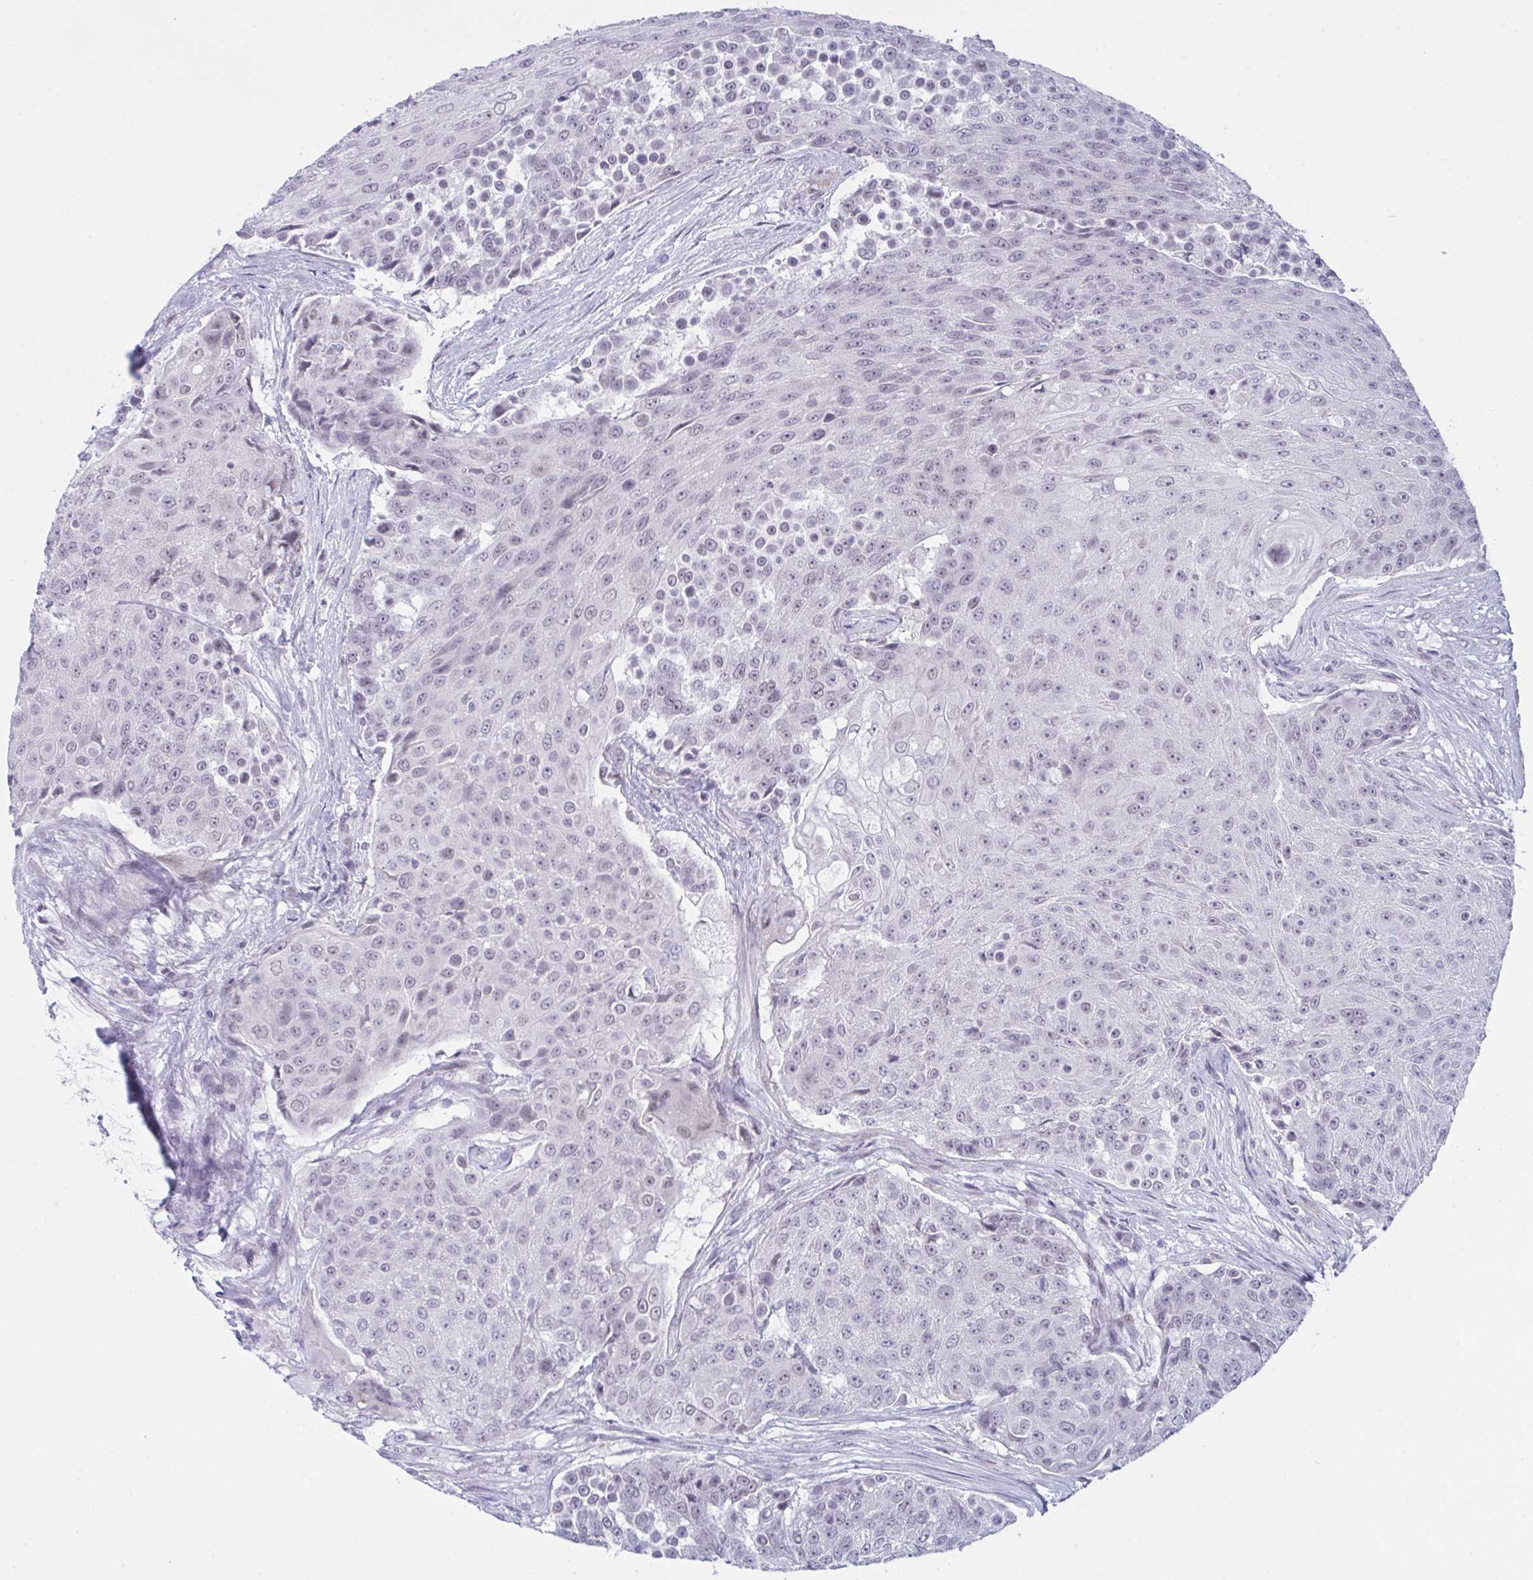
{"staining": {"intensity": "negative", "quantity": "none", "location": "none"}, "tissue": "urothelial cancer", "cell_type": "Tumor cells", "image_type": "cancer", "snomed": [{"axis": "morphology", "description": "Urothelial carcinoma, High grade"}, {"axis": "topography", "description": "Urinary bladder"}], "caption": "Immunohistochemical staining of high-grade urothelial carcinoma demonstrates no significant positivity in tumor cells.", "gene": "FBXL22", "patient": {"sex": "female", "age": 63}}